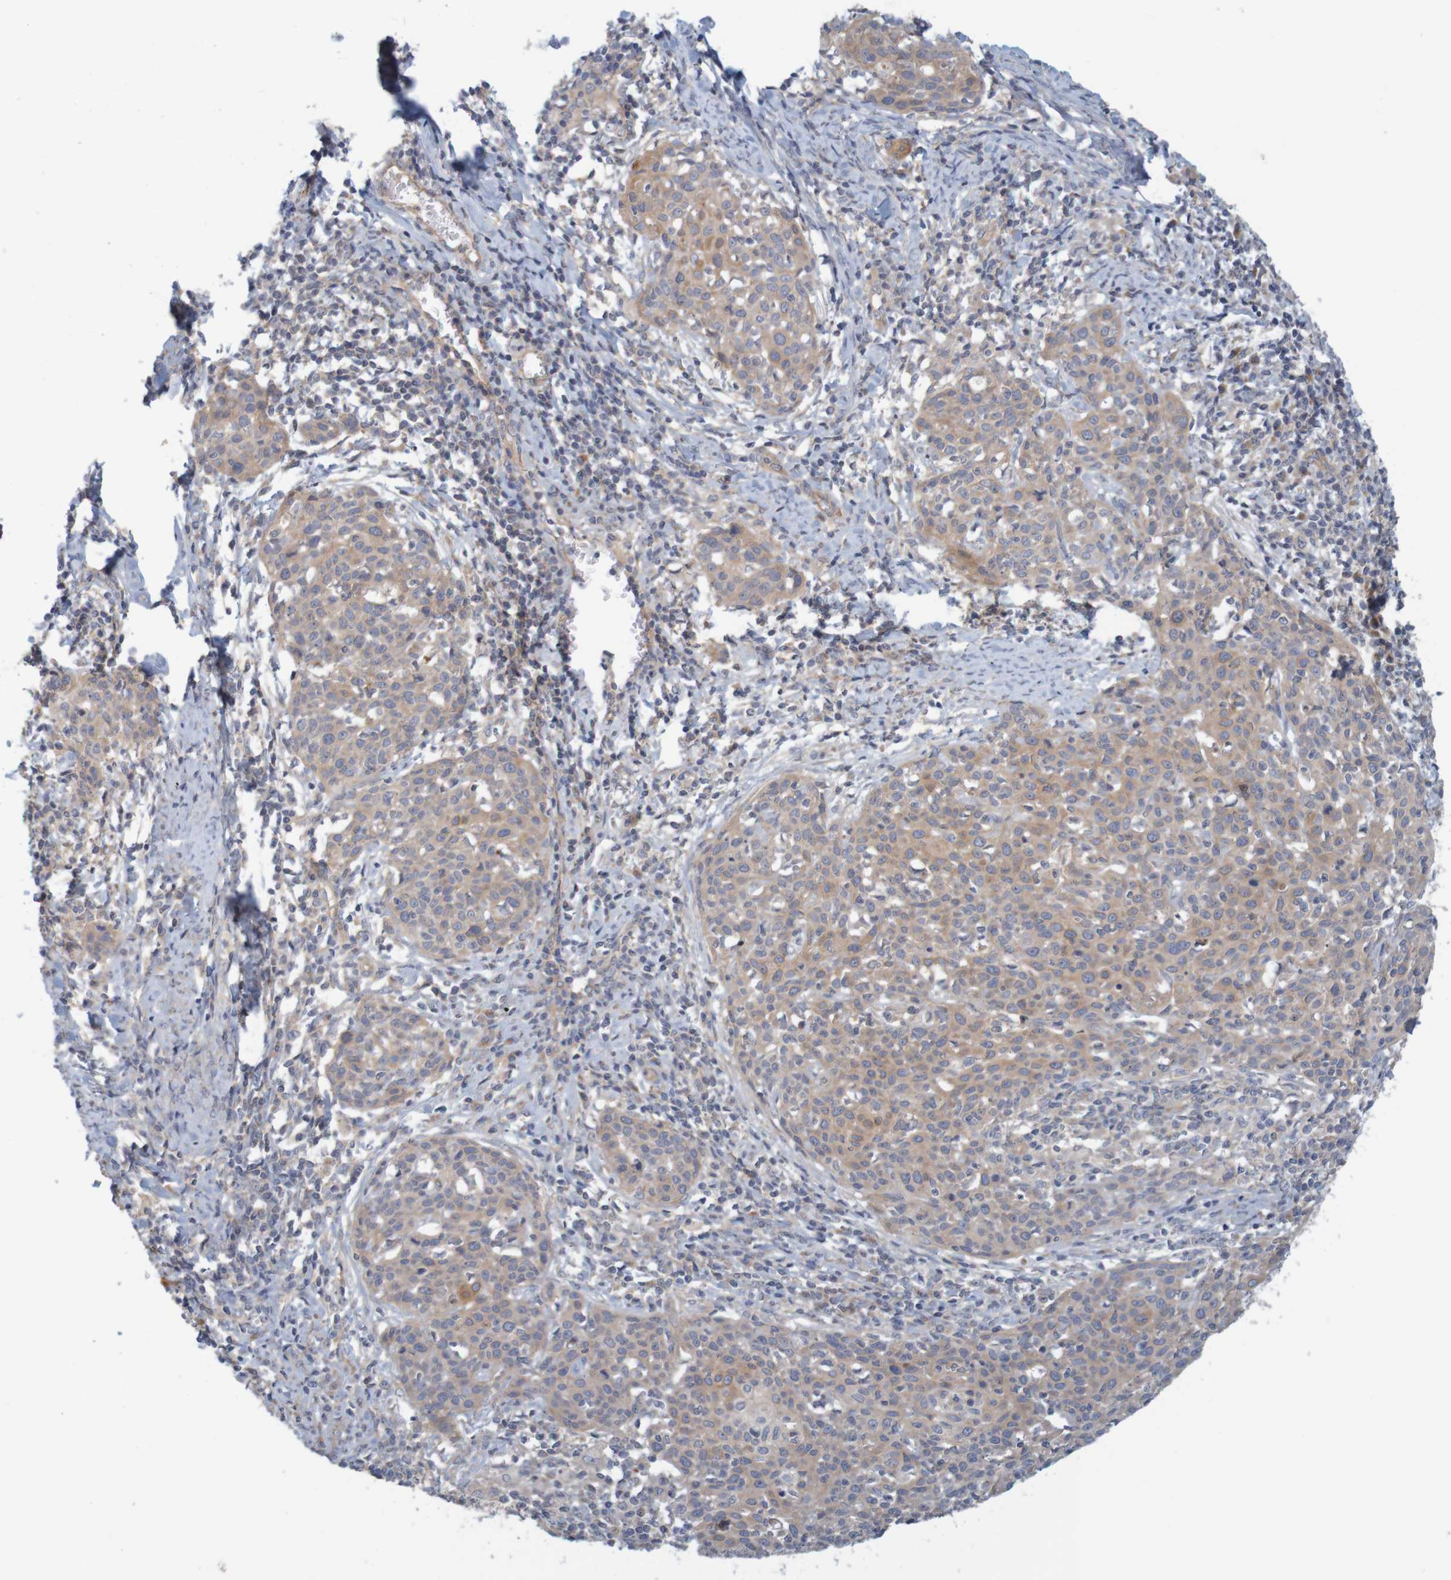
{"staining": {"intensity": "moderate", "quantity": ">75%", "location": "cytoplasmic/membranous"}, "tissue": "cervical cancer", "cell_type": "Tumor cells", "image_type": "cancer", "snomed": [{"axis": "morphology", "description": "Squamous cell carcinoma, NOS"}, {"axis": "topography", "description": "Cervix"}], "caption": "About >75% of tumor cells in human cervical squamous cell carcinoma display moderate cytoplasmic/membranous protein staining as visualized by brown immunohistochemical staining.", "gene": "KRT23", "patient": {"sex": "female", "age": 38}}